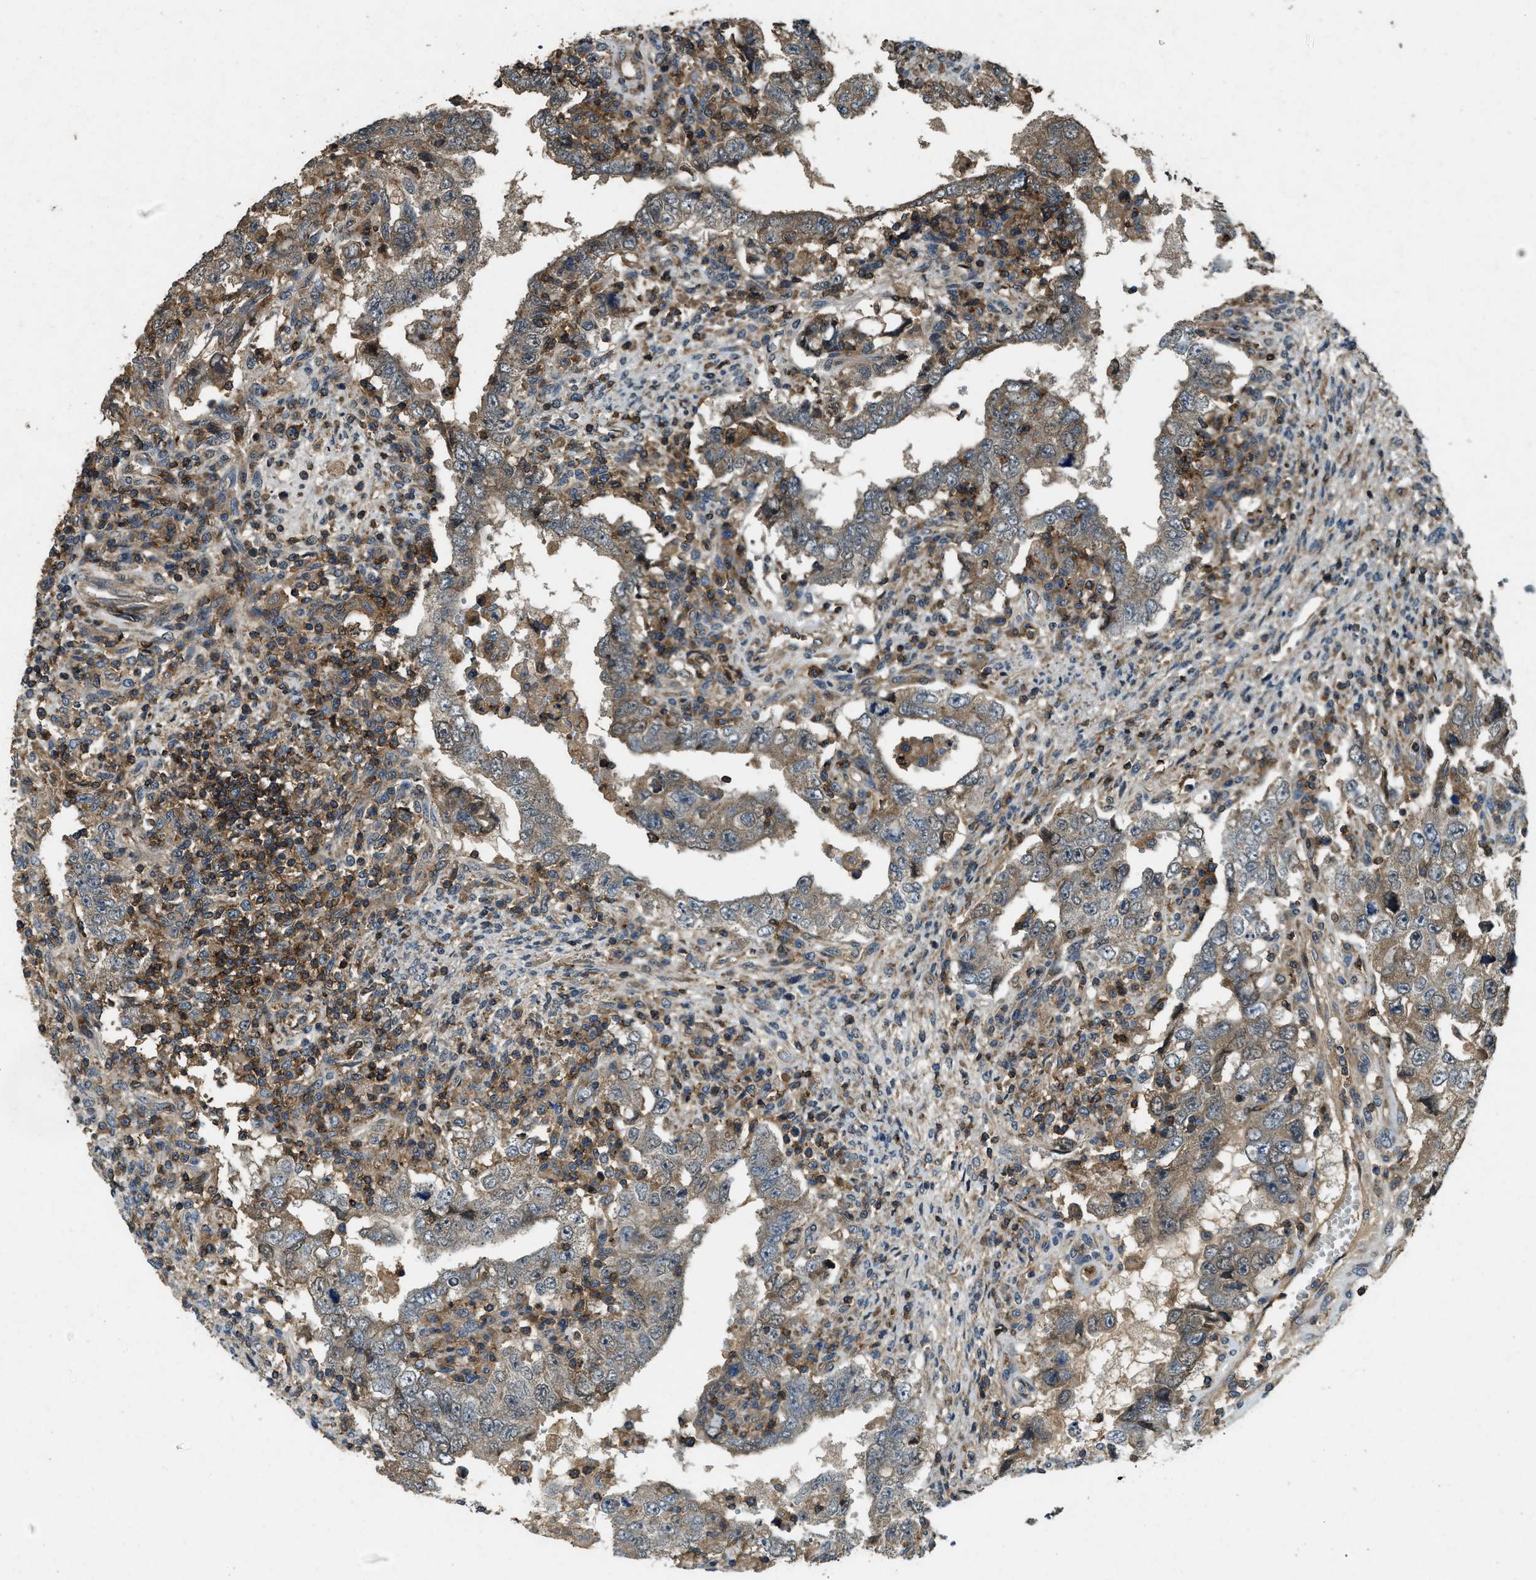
{"staining": {"intensity": "weak", "quantity": ">75%", "location": "cytoplasmic/membranous"}, "tissue": "testis cancer", "cell_type": "Tumor cells", "image_type": "cancer", "snomed": [{"axis": "morphology", "description": "Carcinoma, Embryonal, NOS"}, {"axis": "topography", "description": "Testis"}], "caption": "Immunohistochemistry of embryonal carcinoma (testis) shows low levels of weak cytoplasmic/membranous positivity in about >75% of tumor cells.", "gene": "ATP8B1", "patient": {"sex": "male", "age": 26}}